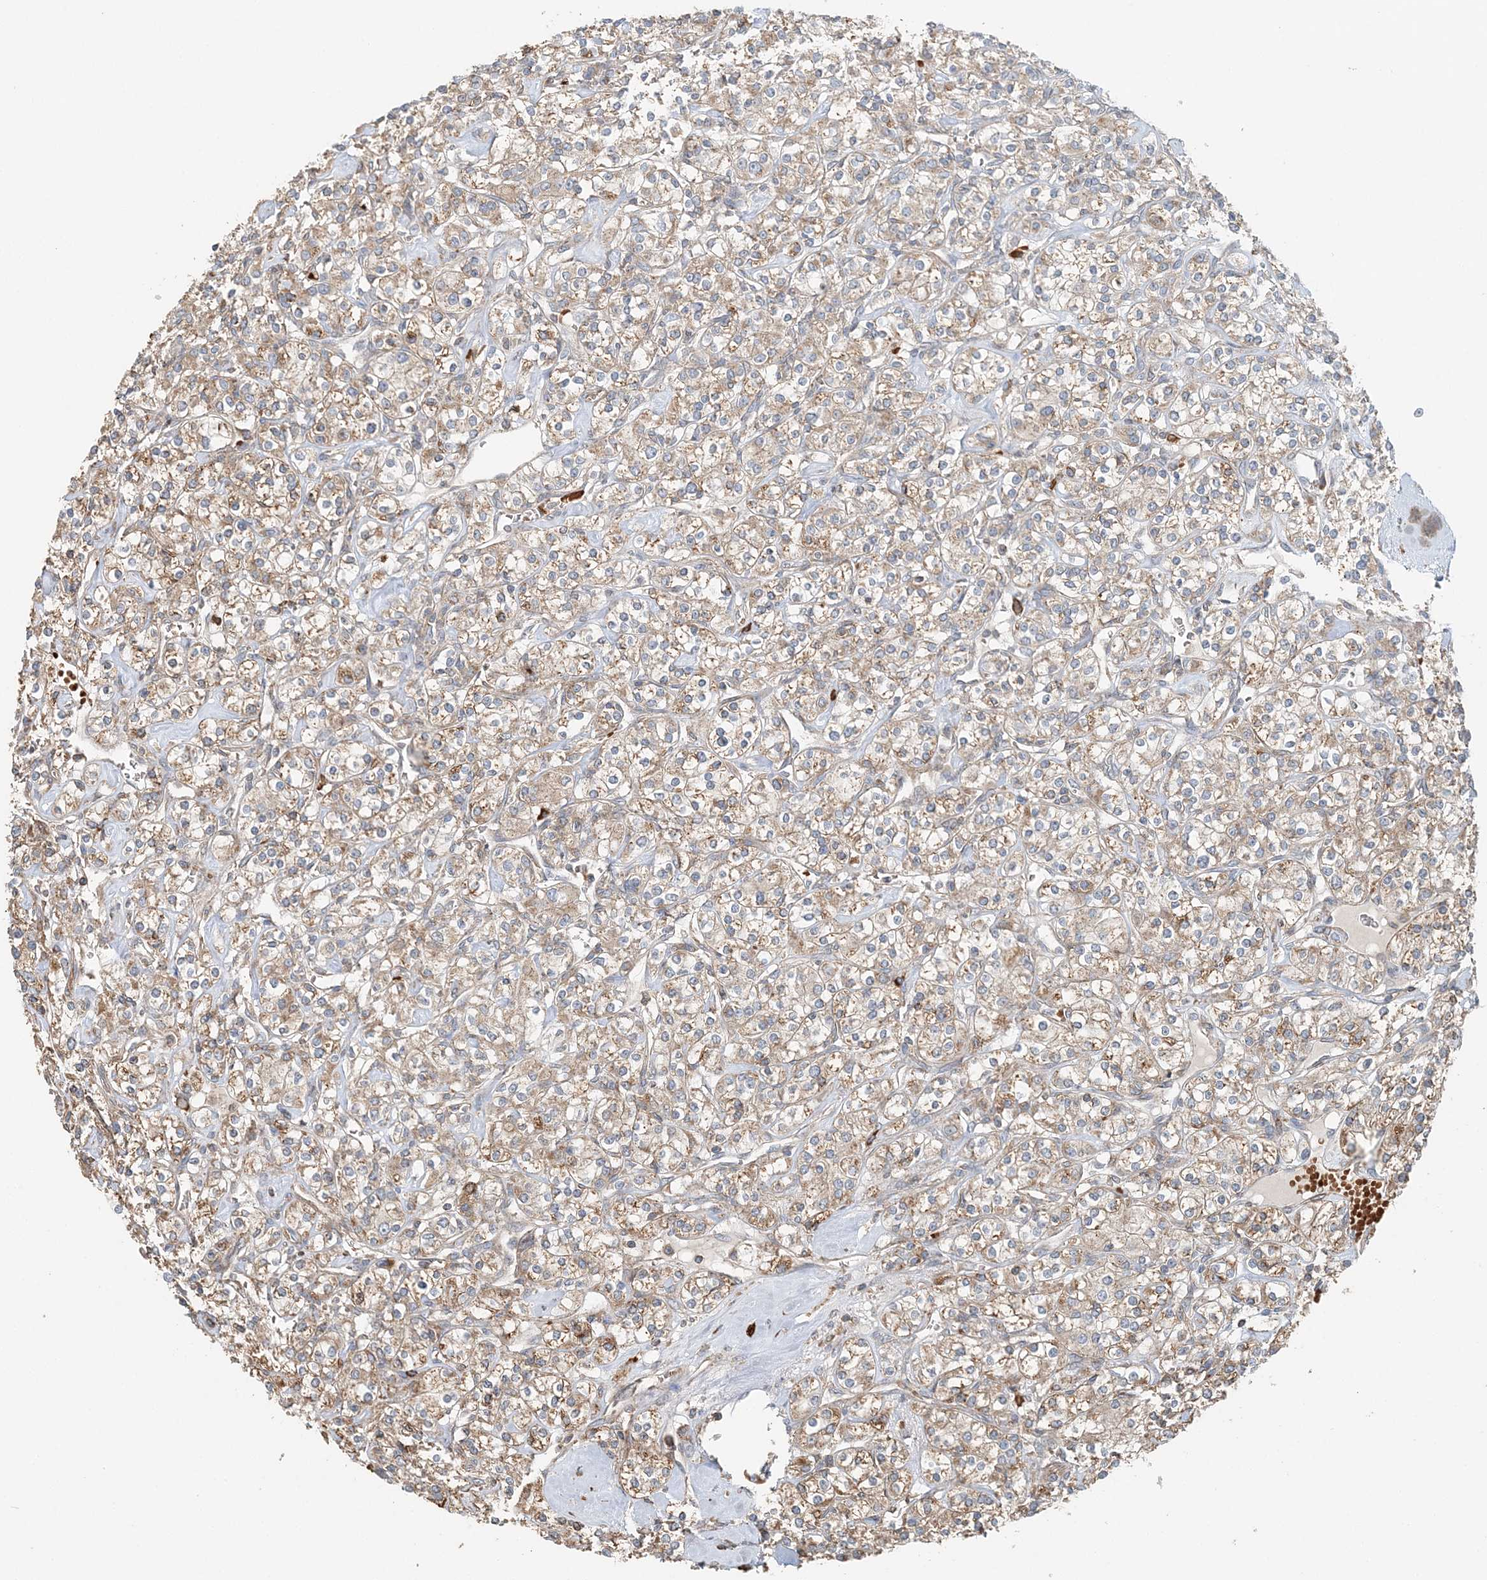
{"staining": {"intensity": "weak", "quantity": ">75%", "location": "cytoplasmic/membranous"}, "tissue": "renal cancer", "cell_type": "Tumor cells", "image_type": "cancer", "snomed": [{"axis": "morphology", "description": "Adenocarcinoma, NOS"}, {"axis": "topography", "description": "Kidney"}], "caption": "Protein expression analysis of human renal cancer (adenocarcinoma) reveals weak cytoplasmic/membranous expression in approximately >75% of tumor cells.", "gene": "TTI1", "patient": {"sex": "male", "age": 77}}